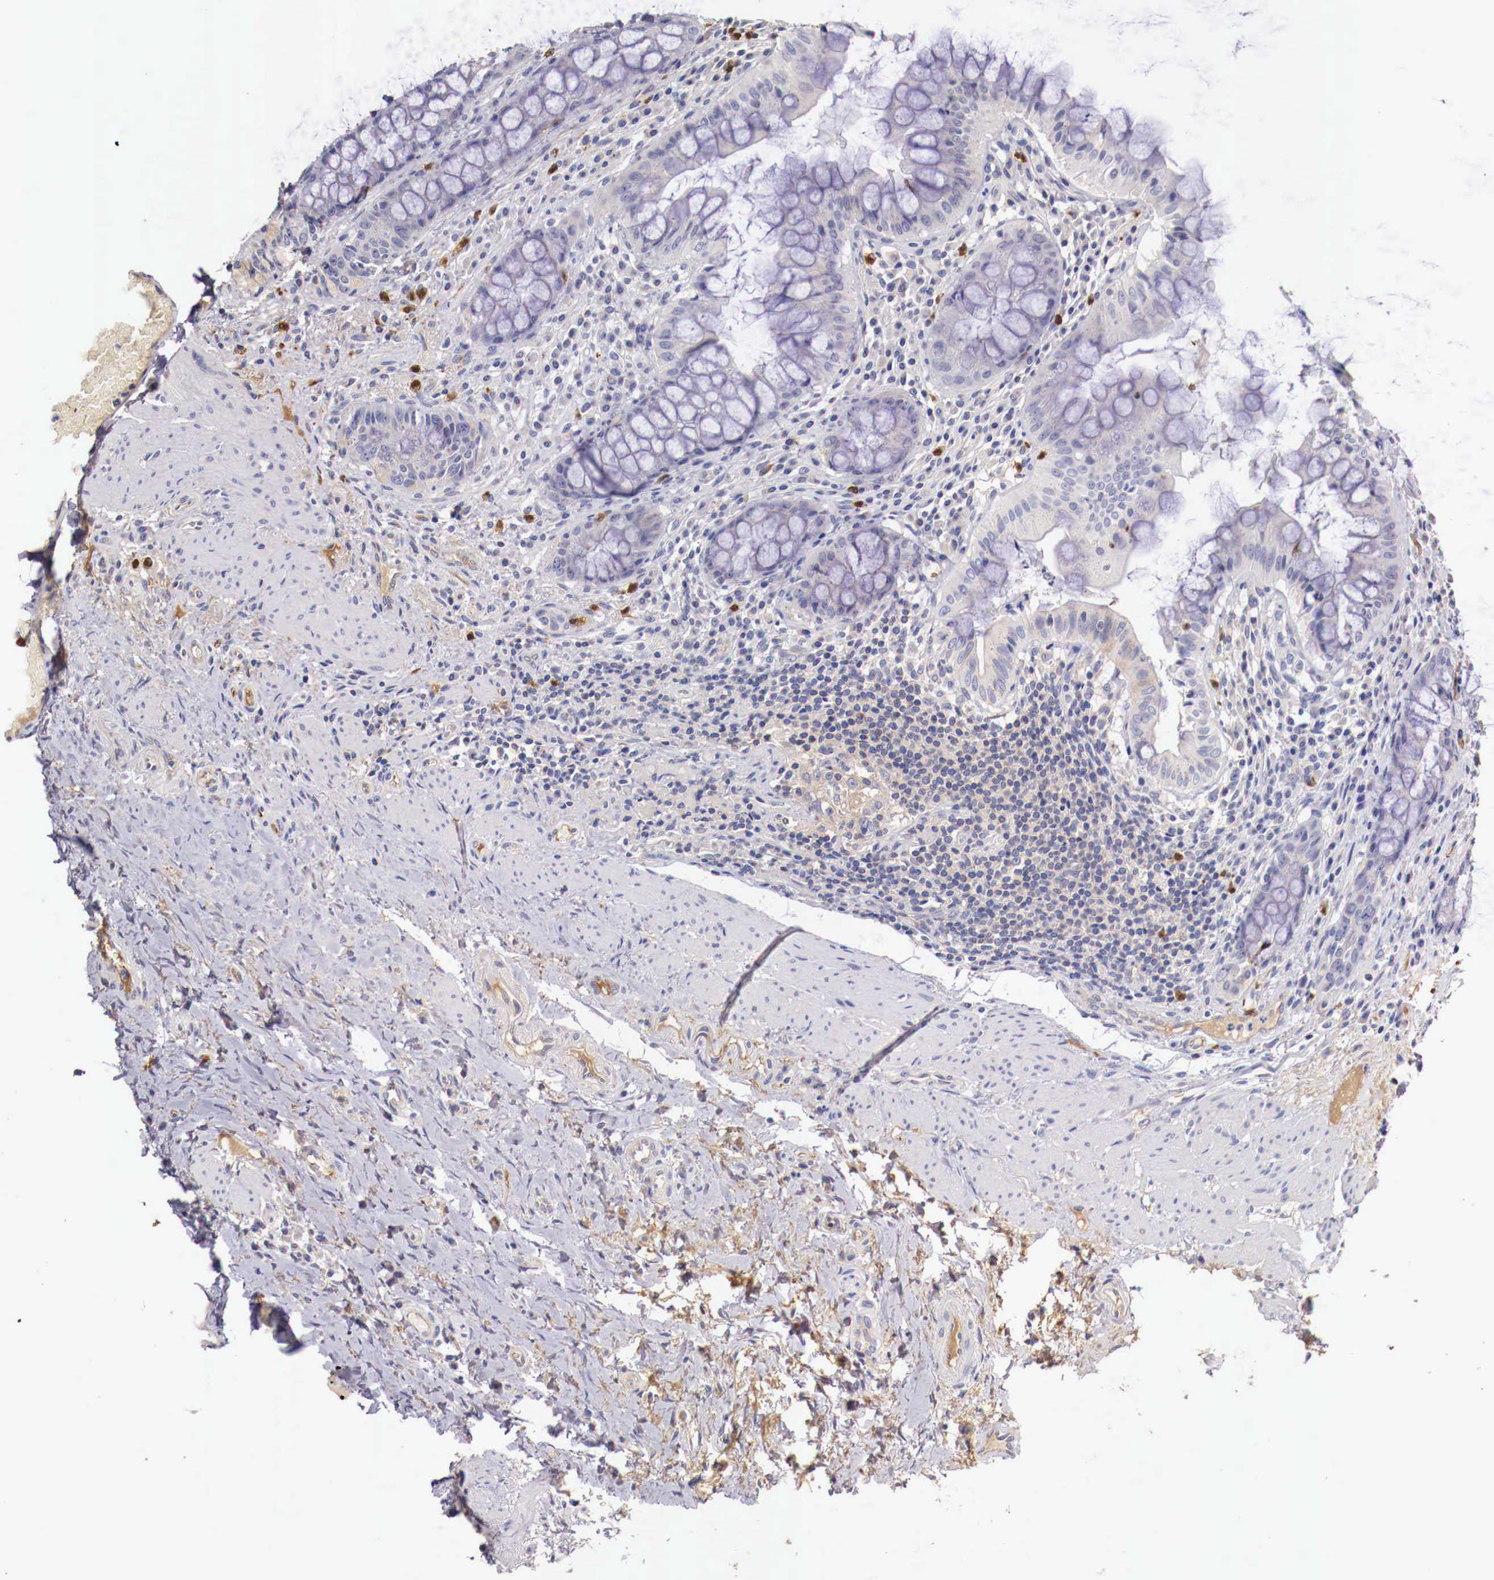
{"staining": {"intensity": "negative", "quantity": "none", "location": "none"}, "tissue": "rectum", "cell_type": "Glandular cells", "image_type": "normal", "snomed": [{"axis": "morphology", "description": "Normal tissue, NOS"}, {"axis": "topography", "description": "Rectum"}], "caption": "The histopathology image reveals no significant positivity in glandular cells of rectum.", "gene": "PITPNA", "patient": {"sex": "female", "age": 75}}